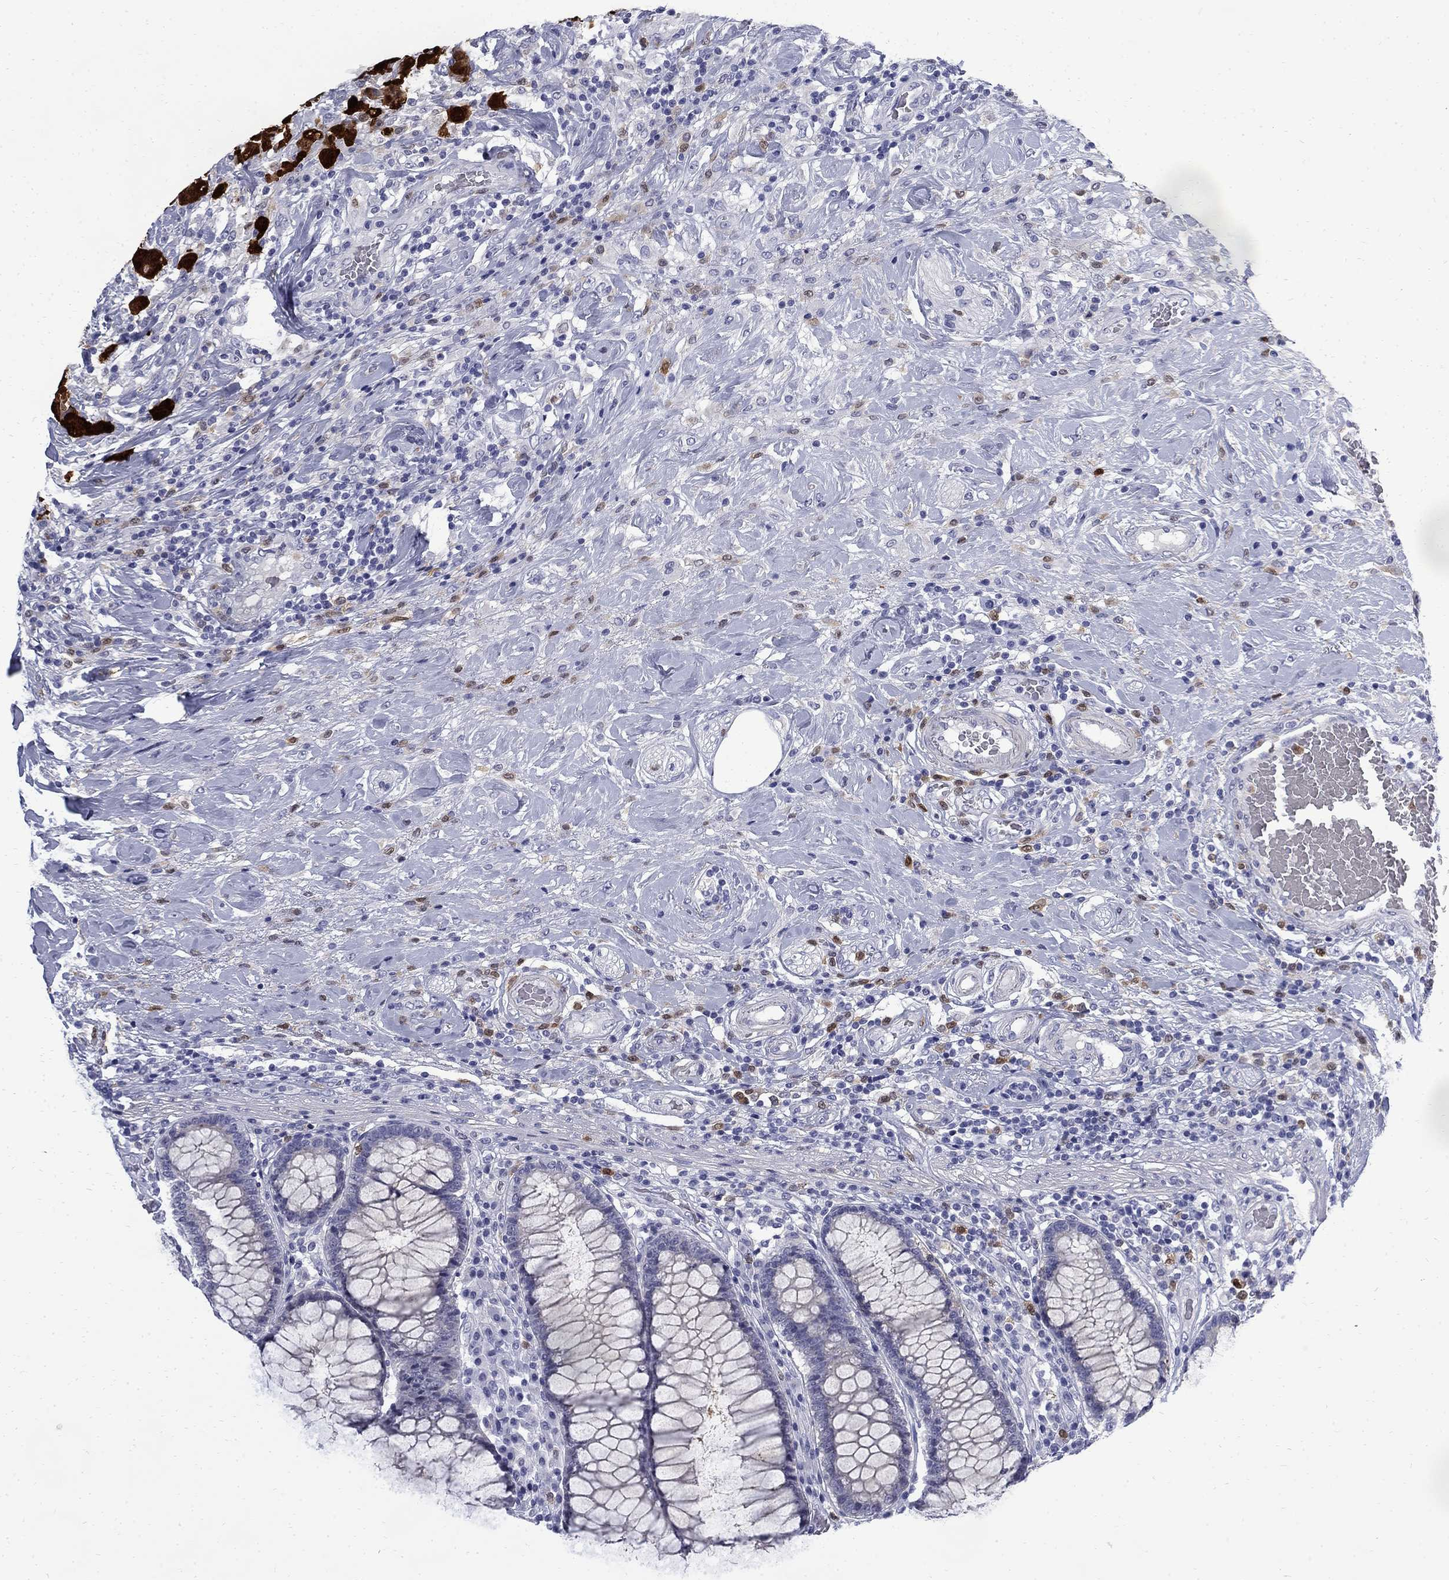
{"staining": {"intensity": "negative", "quantity": "none", "location": "none"}, "tissue": "colorectal cancer", "cell_type": "Tumor cells", "image_type": "cancer", "snomed": [{"axis": "morphology", "description": "Adenocarcinoma, NOS"}, {"axis": "topography", "description": "Colon"}], "caption": "IHC histopathology image of human colorectal cancer stained for a protein (brown), which displays no staining in tumor cells.", "gene": "SERPINB2", "patient": {"sex": "female", "age": 69}}